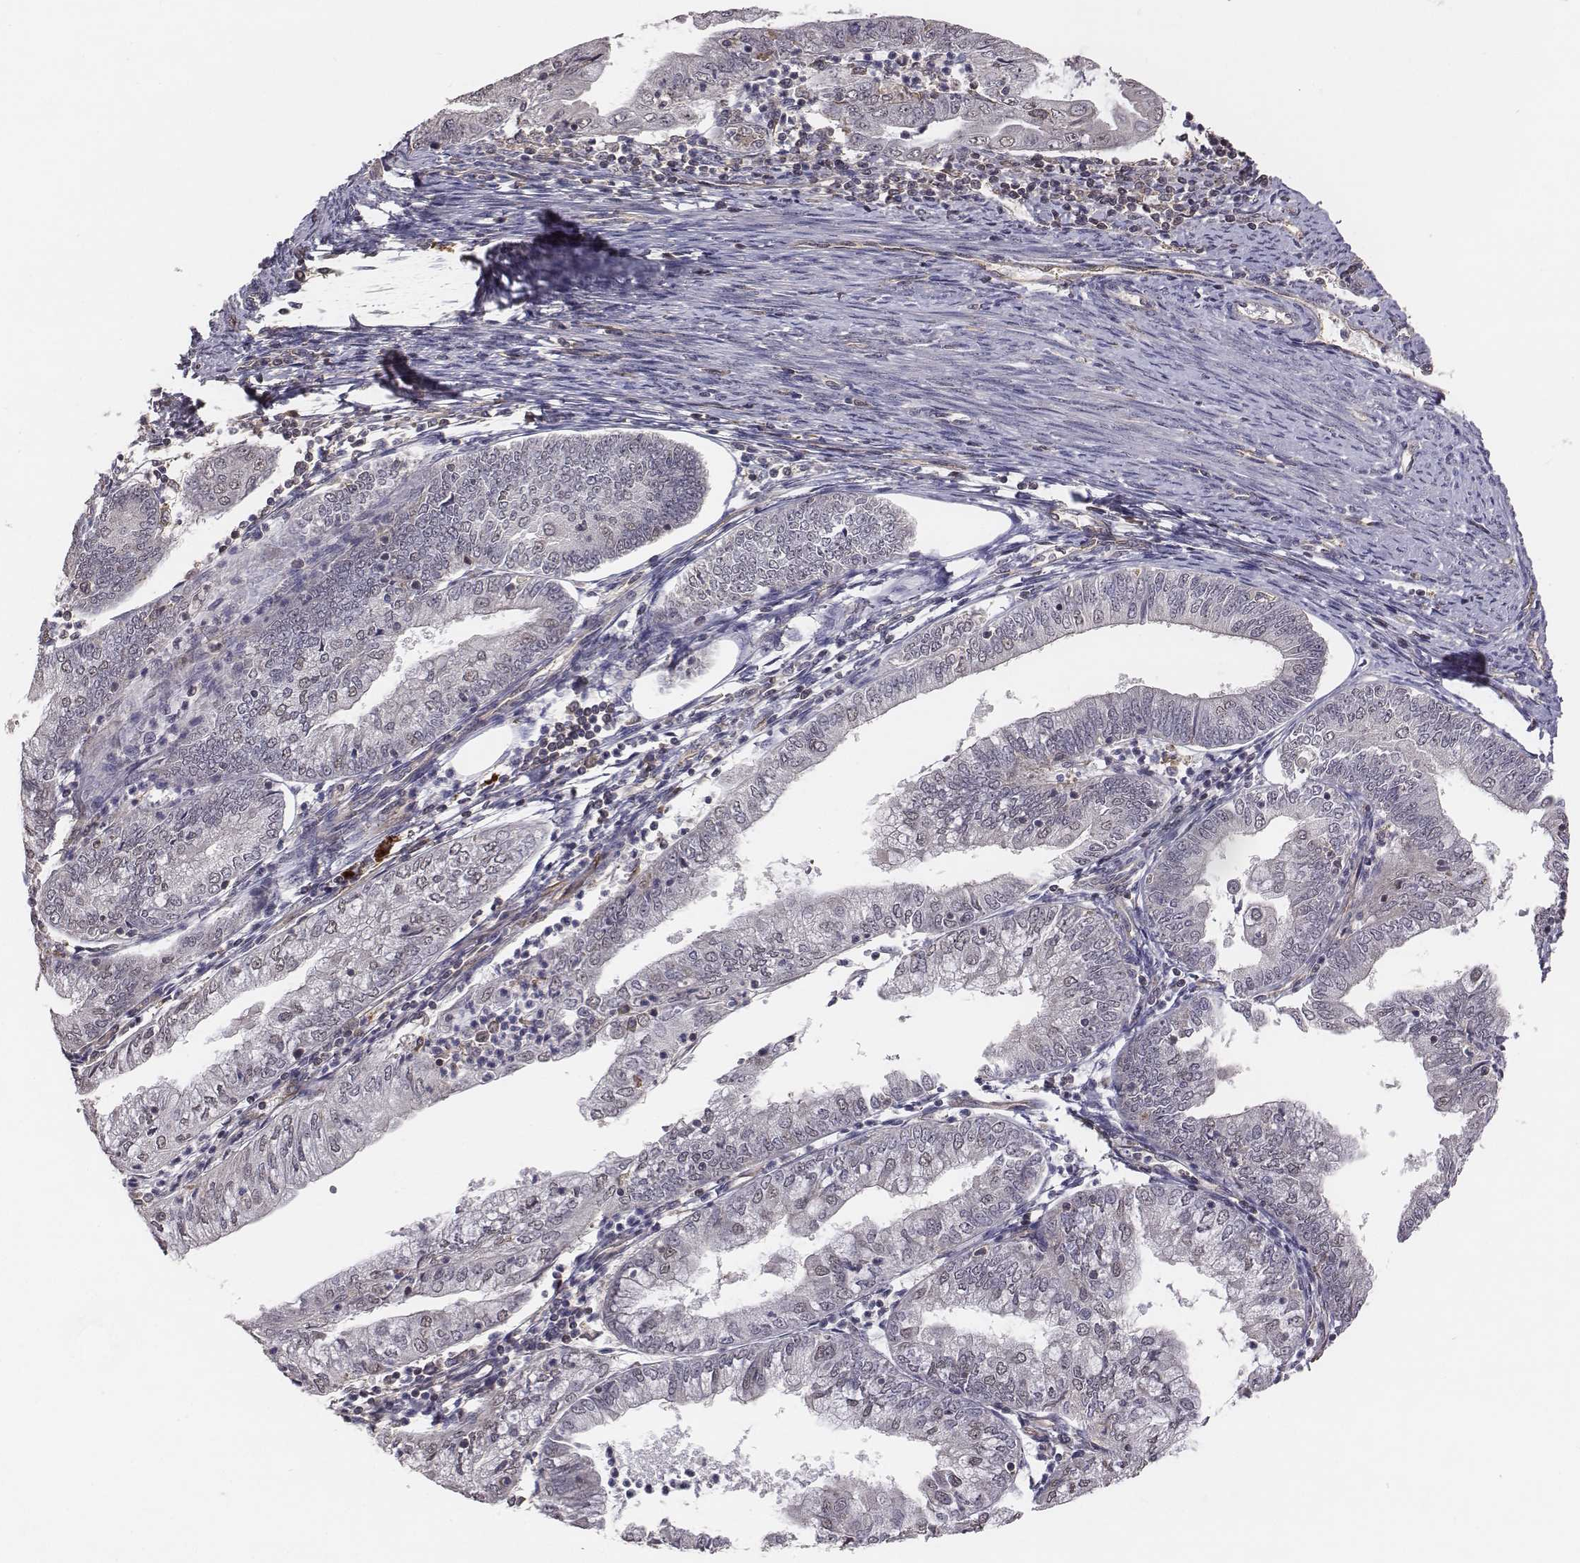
{"staining": {"intensity": "negative", "quantity": "none", "location": "none"}, "tissue": "endometrial cancer", "cell_type": "Tumor cells", "image_type": "cancer", "snomed": [{"axis": "morphology", "description": "Adenocarcinoma, NOS"}, {"axis": "topography", "description": "Endometrium"}], "caption": "Immunohistochemical staining of endometrial cancer reveals no significant positivity in tumor cells. (DAB immunohistochemistry with hematoxylin counter stain).", "gene": "PTPRG", "patient": {"sex": "female", "age": 55}}